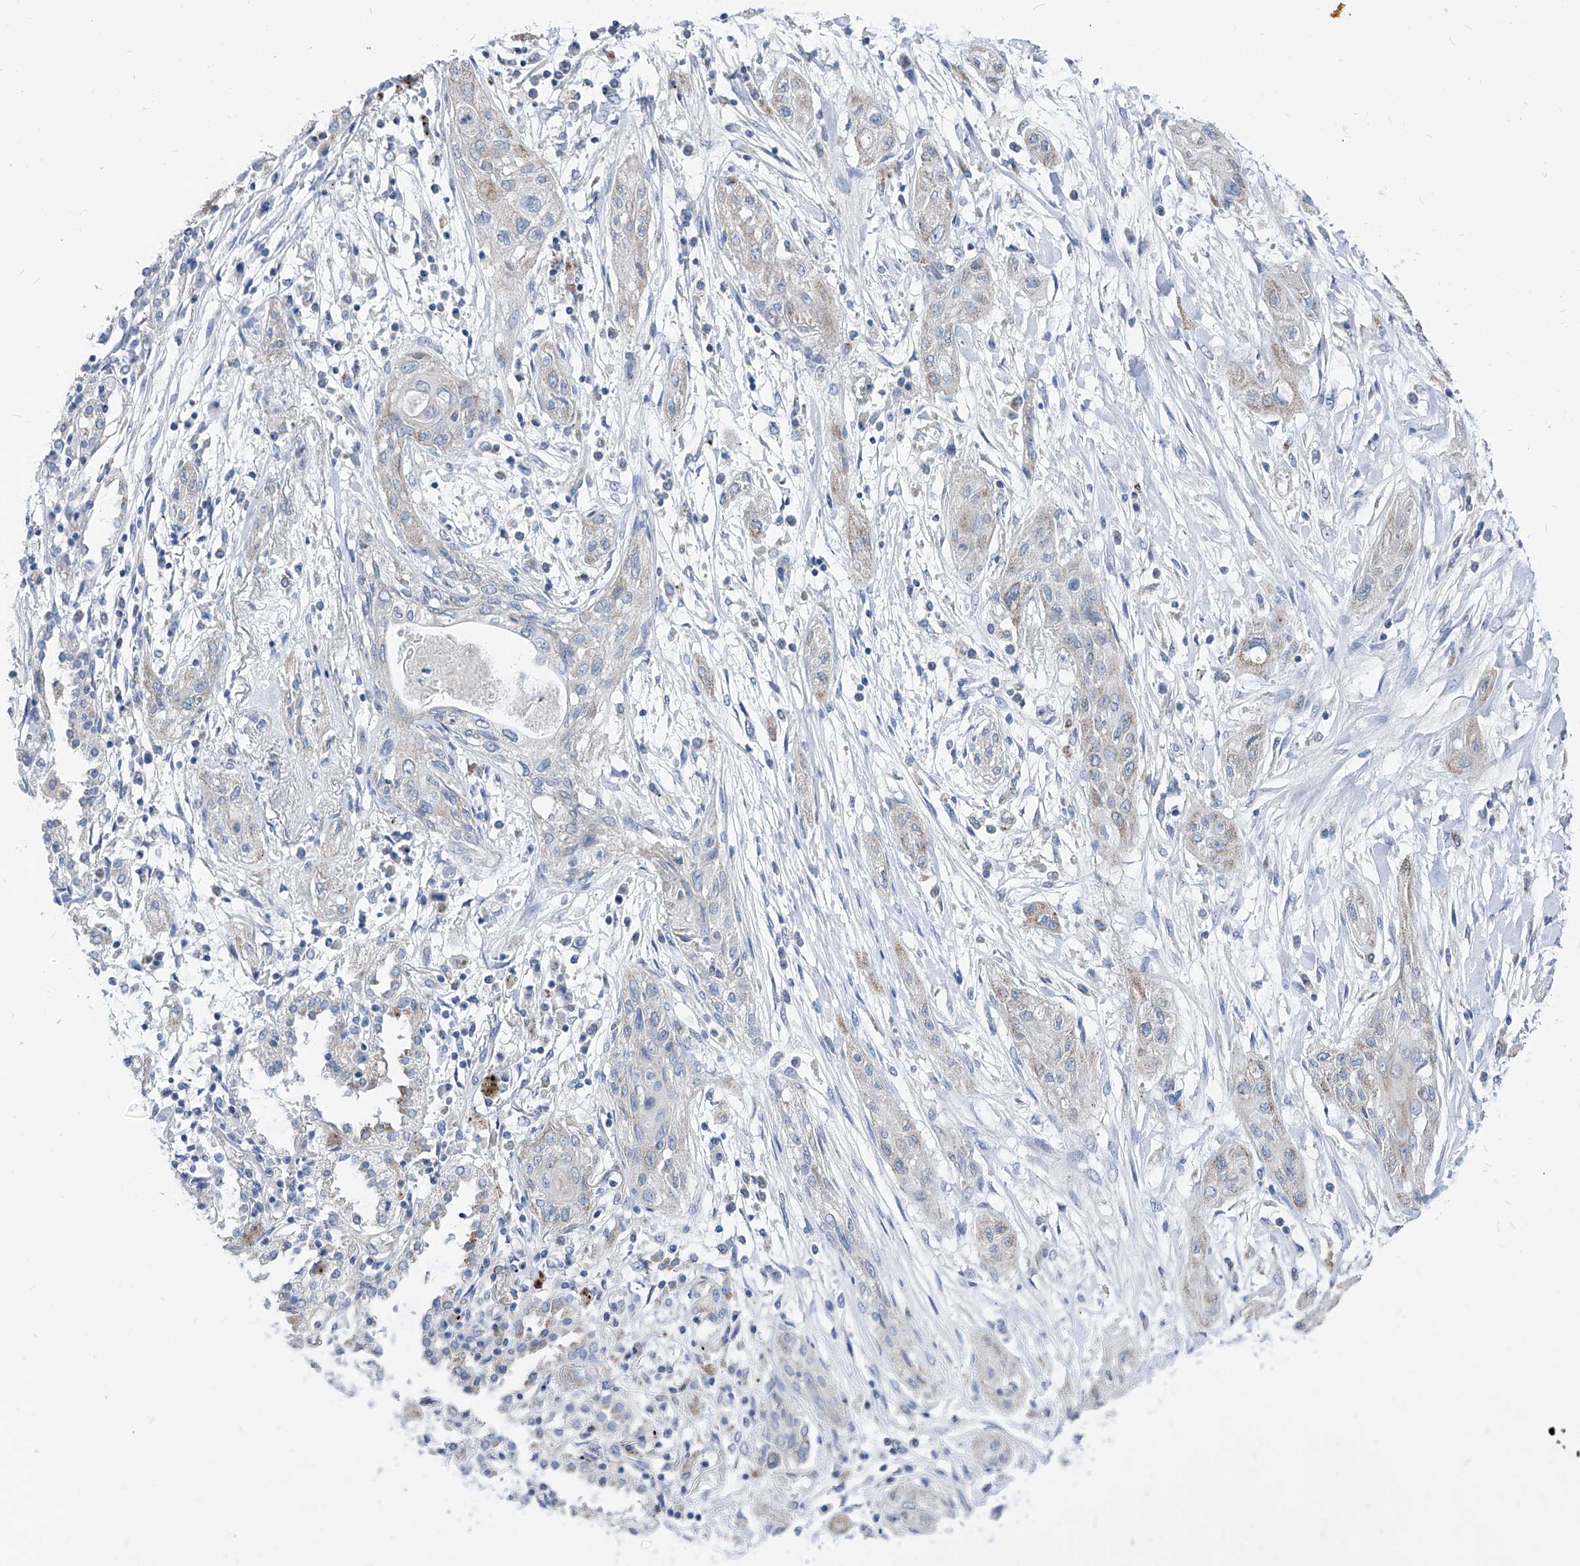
{"staining": {"intensity": "negative", "quantity": "none", "location": "none"}, "tissue": "lung cancer", "cell_type": "Tumor cells", "image_type": "cancer", "snomed": [{"axis": "morphology", "description": "Squamous cell carcinoma, NOS"}, {"axis": "topography", "description": "Lung"}], "caption": "Squamous cell carcinoma (lung) stained for a protein using immunohistochemistry demonstrates no expression tumor cells.", "gene": "AGPS", "patient": {"sex": "female", "age": 47}}